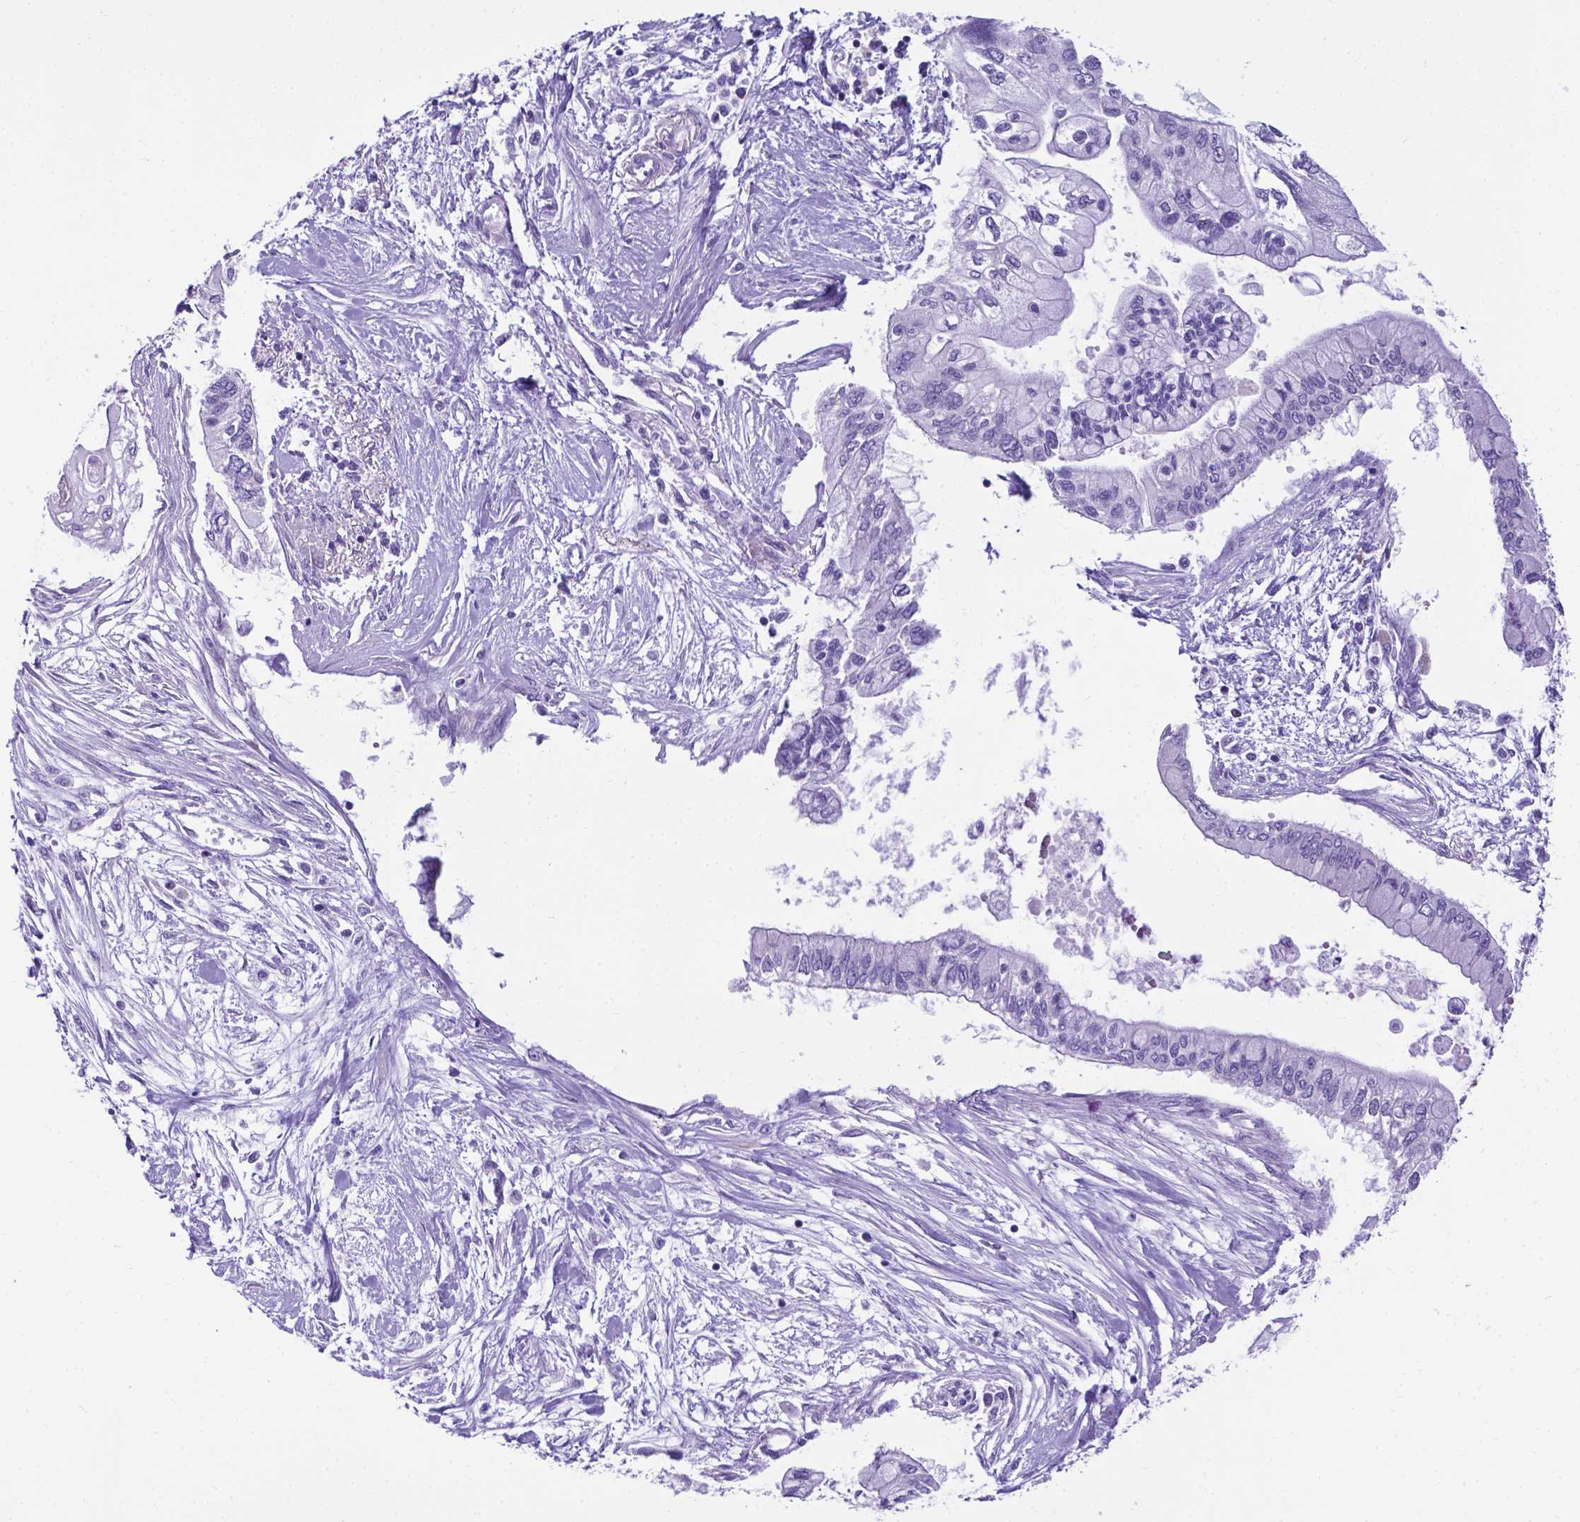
{"staining": {"intensity": "negative", "quantity": "none", "location": "none"}, "tissue": "pancreatic cancer", "cell_type": "Tumor cells", "image_type": "cancer", "snomed": [{"axis": "morphology", "description": "Adenocarcinoma, NOS"}, {"axis": "topography", "description": "Pancreas"}], "caption": "Tumor cells are negative for protein expression in human pancreatic cancer (adenocarcinoma).", "gene": "RPL6", "patient": {"sex": "female", "age": 77}}